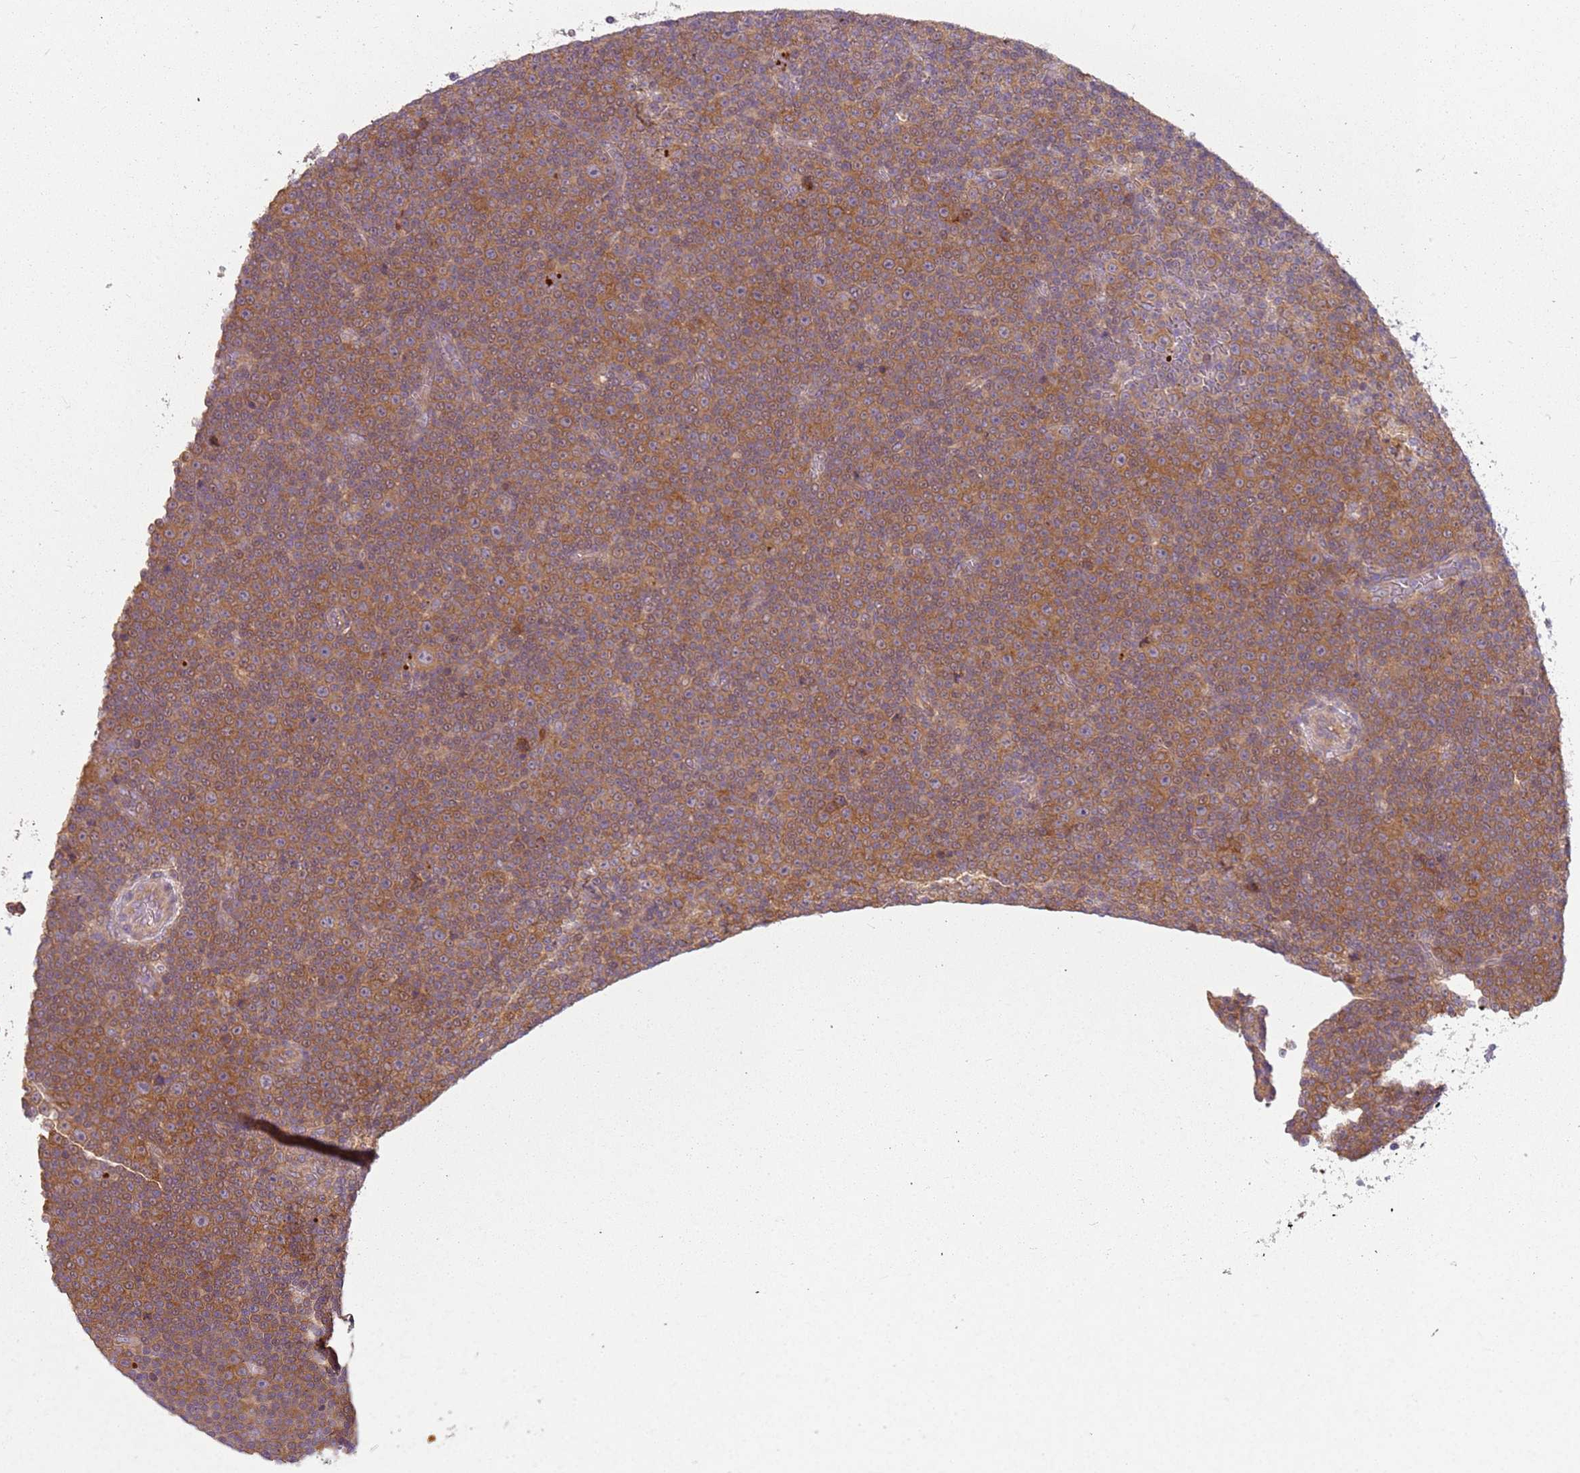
{"staining": {"intensity": "moderate", "quantity": ">75%", "location": "cytoplasmic/membranous"}, "tissue": "lymphoma", "cell_type": "Tumor cells", "image_type": "cancer", "snomed": [{"axis": "morphology", "description": "Malignant lymphoma, non-Hodgkin's type, Low grade"}, {"axis": "topography", "description": "Lymph node"}], "caption": "Lymphoma was stained to show a protein in brown. There is medium levels of moderate cytoplasmic/membranous positivity in about >75% of tumor cells. The protein is shown in brown color, while the nuclei are stained blue.", "gene": "RPS28", "patient": {"sex": "female", "age": 67}}